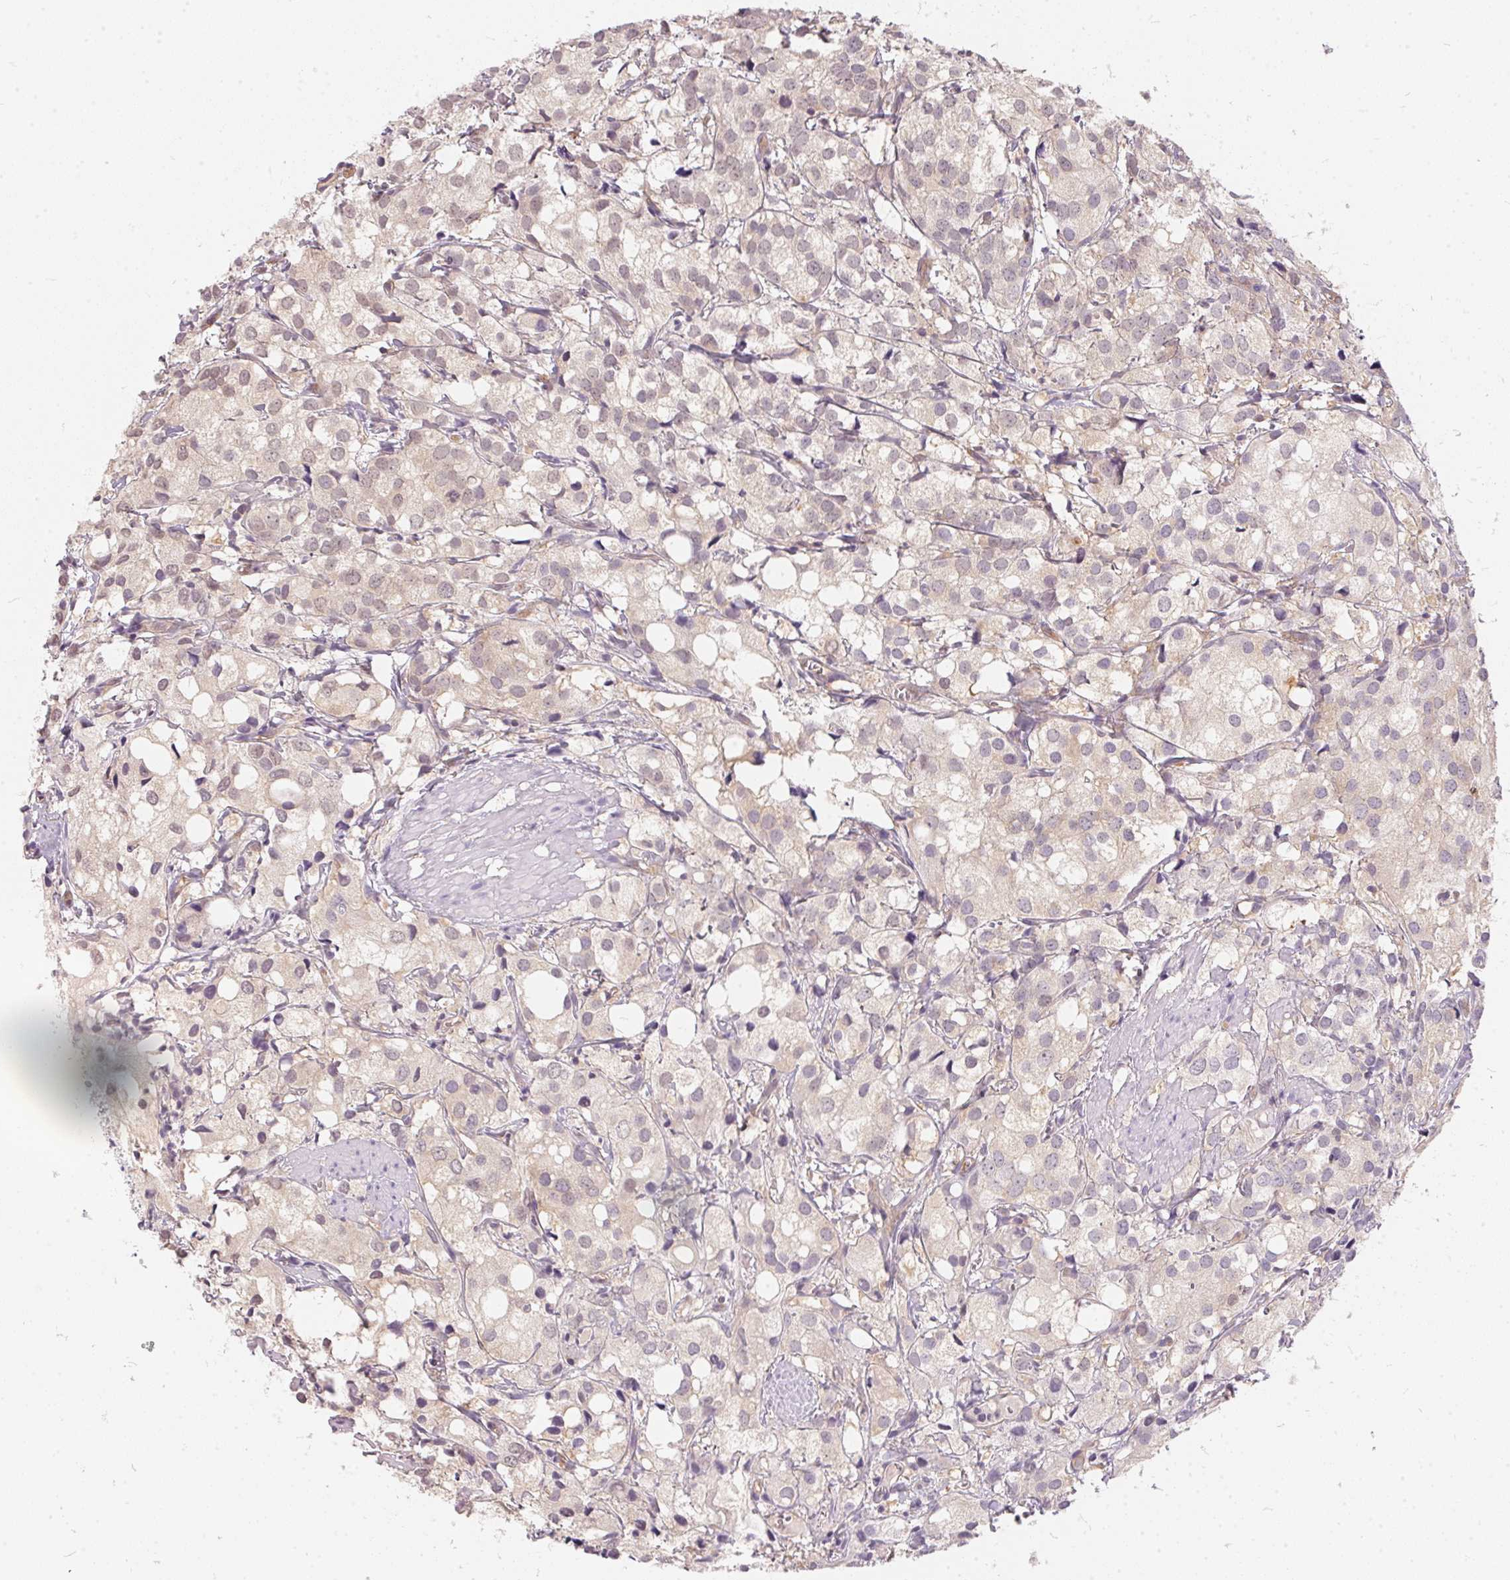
{"staining": {"intensity": "negative", "quantity": "none", "location": "none"}, "tissue": "prostate cancer", "cell_type": "Tumor cells", "image_type": "cancer", "snomed": [{"axis": "morphology", "description": "Adenocarcinoma, High grade"}, {"axis": "topography", "description": "Prostate"}], "caption": "Immunohistochemistry micrograph of neoplastic tissue: prostate cancer (high-grade adenocarcinoma) stained with DAB (3,3'-diaminobenzidine) shows no significant protein expression in tumor cells.", "gene": "BLMH", "patient": {"sex": "male", "age": 86}}